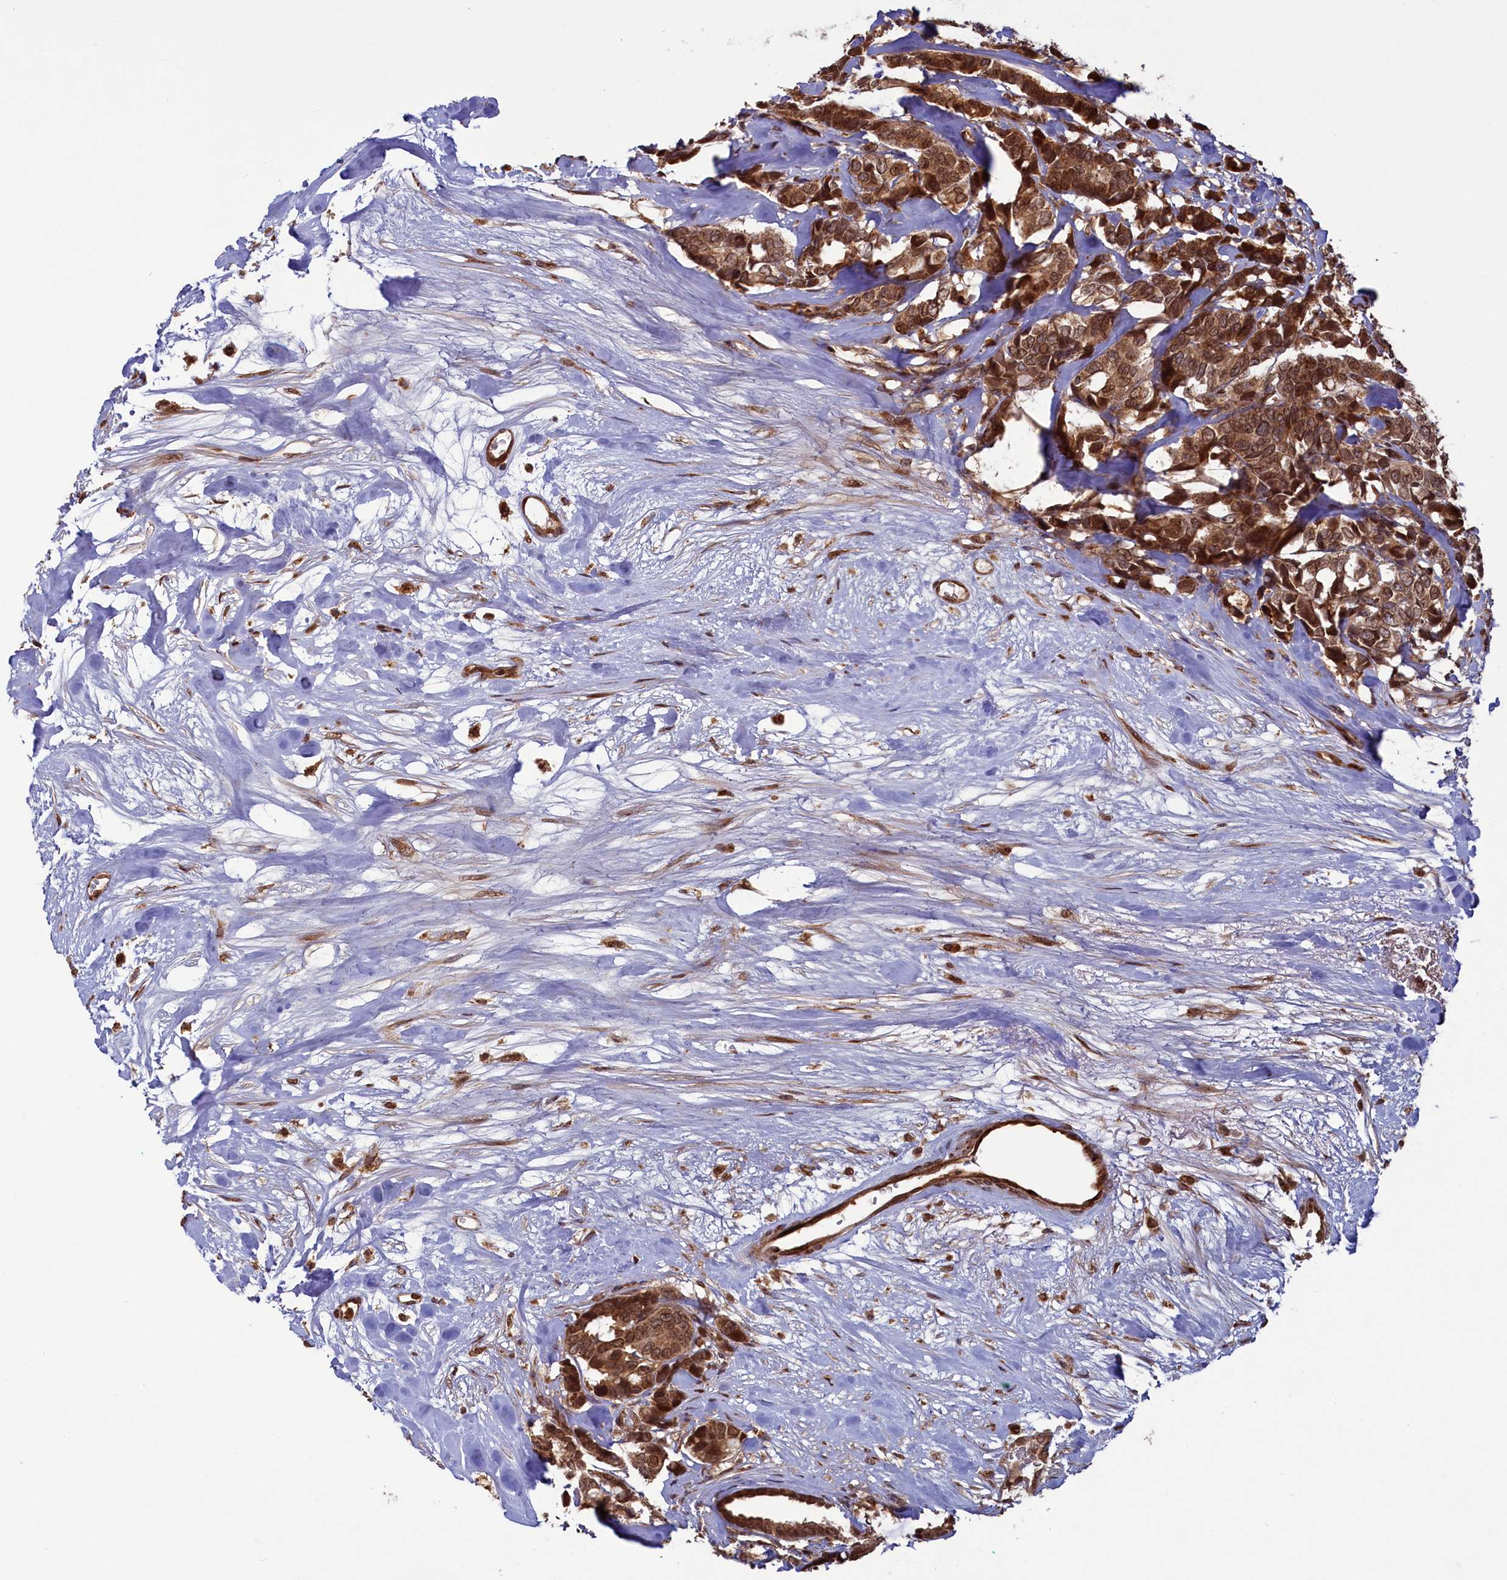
{"staining": {"intensity": "moderate", "quantity": ">75%", "location": "cytoplasmic/membranous,nuclear"}, "tissue": "breast cancer", "cell_type": "Tumor cells", "image_type": "cancer", "snomed": [{"axis": "morphology", "description": "Duct carcinoma"}, {"axis": "topography", "description": "Breast"}], "caption": "Breast cancer (intraductal carcinoma) stained with a brown dye reveals moderate cytoplasmic/membranous and nuclear positive expression in about >75% of tumor cells.", "gene": "NAE1", "patient": {"sex": "female", "age": 87}}